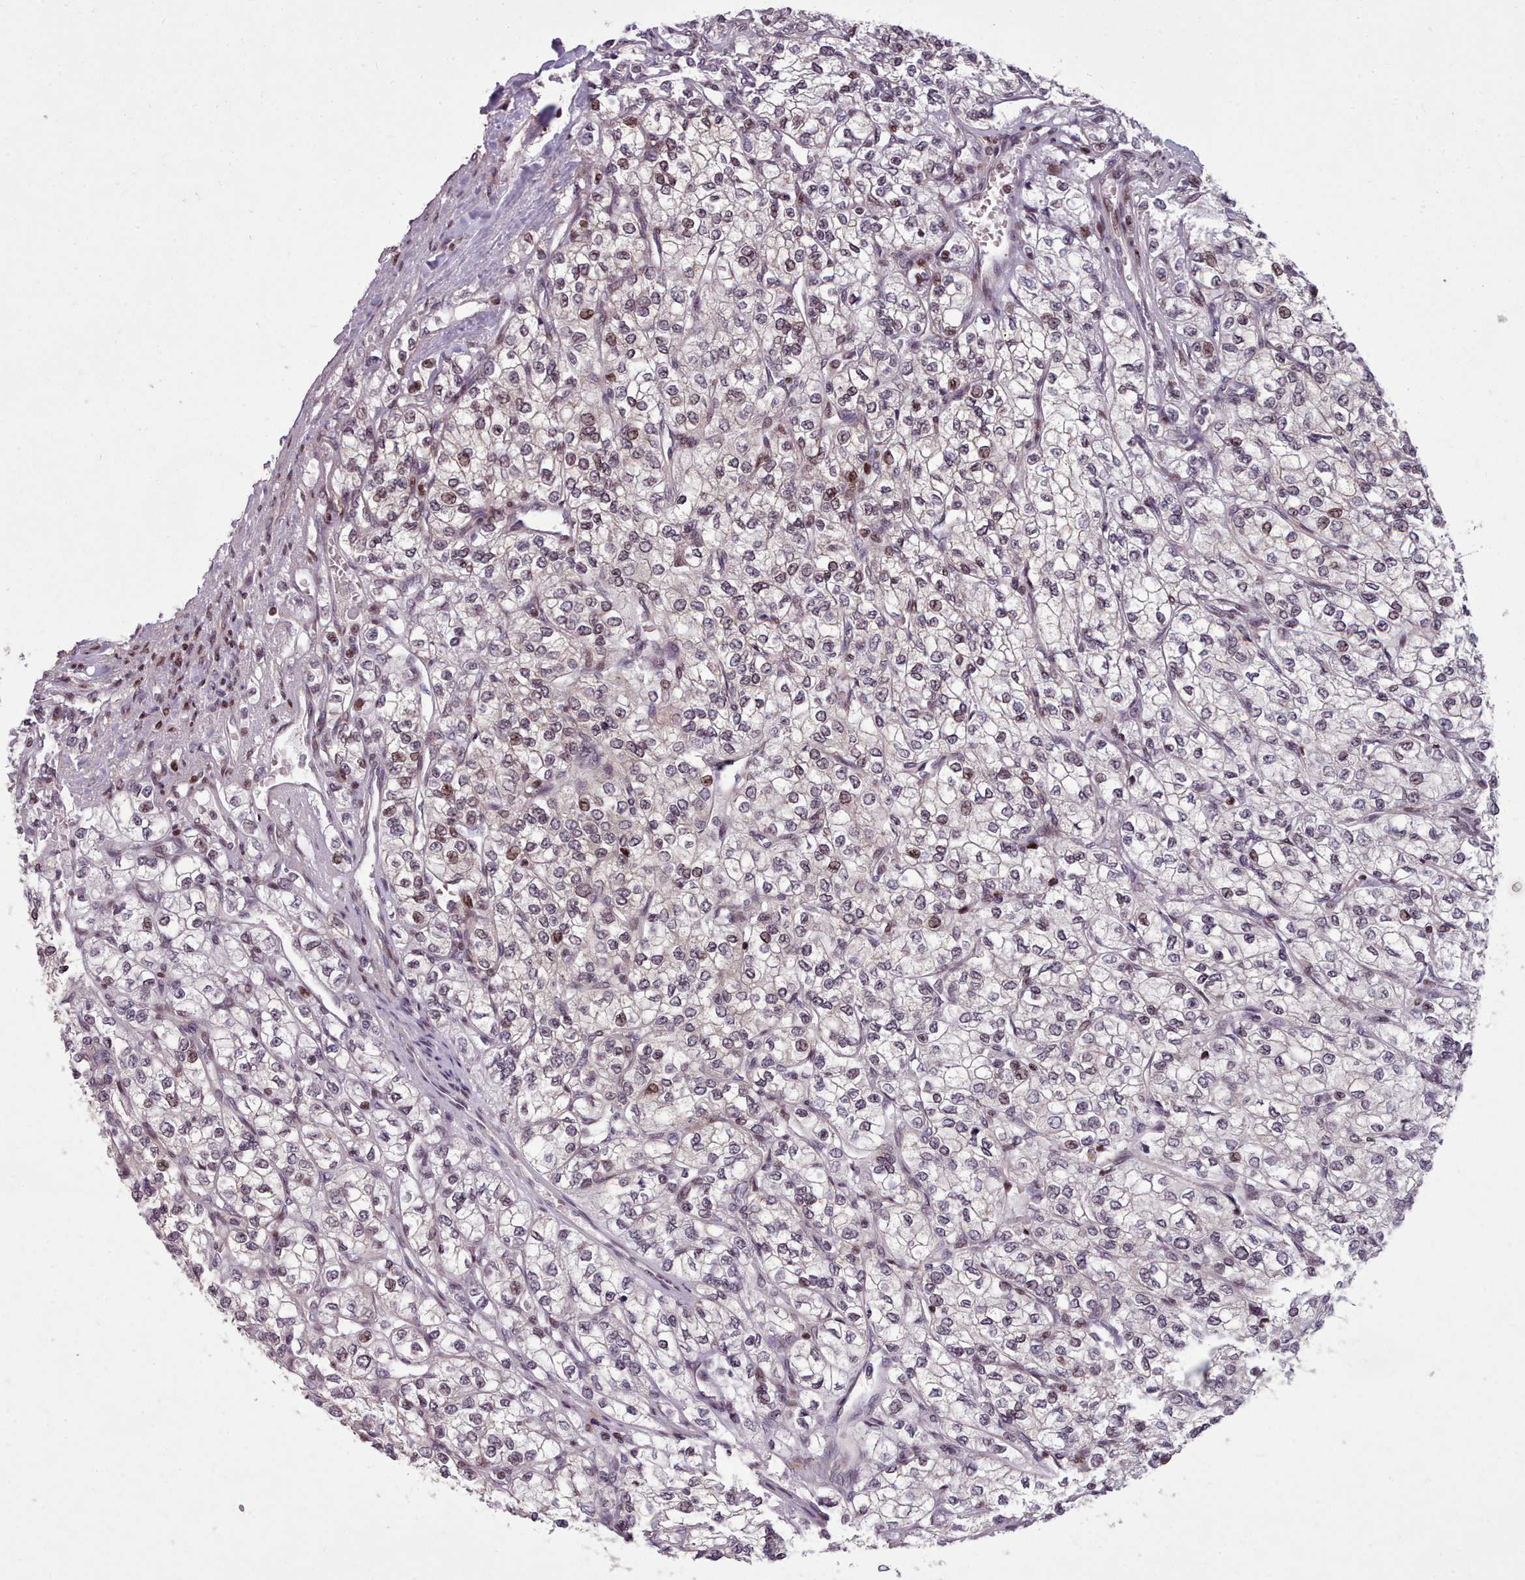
{"staining": {"intensity": "weak", "quantity": "25%-75%", "location": "nuclear"}, "tissue": "renal cancer", "cell_type": "Tumor cells", "image_type": "cancer", "snomed": [{"axis": "morphology", "description": "Adenocarcinoma, NOS"}, {"axis": "topography", "description": "Kidney"}], "caption": "Renal adenocarcinoma stained for a protein (brown) demonstrates weak nuclear positive staining in approximately 25%-75% of tumor cells.", "gene": "ENSA", "patient": {"sex": "male", "age": 80}}